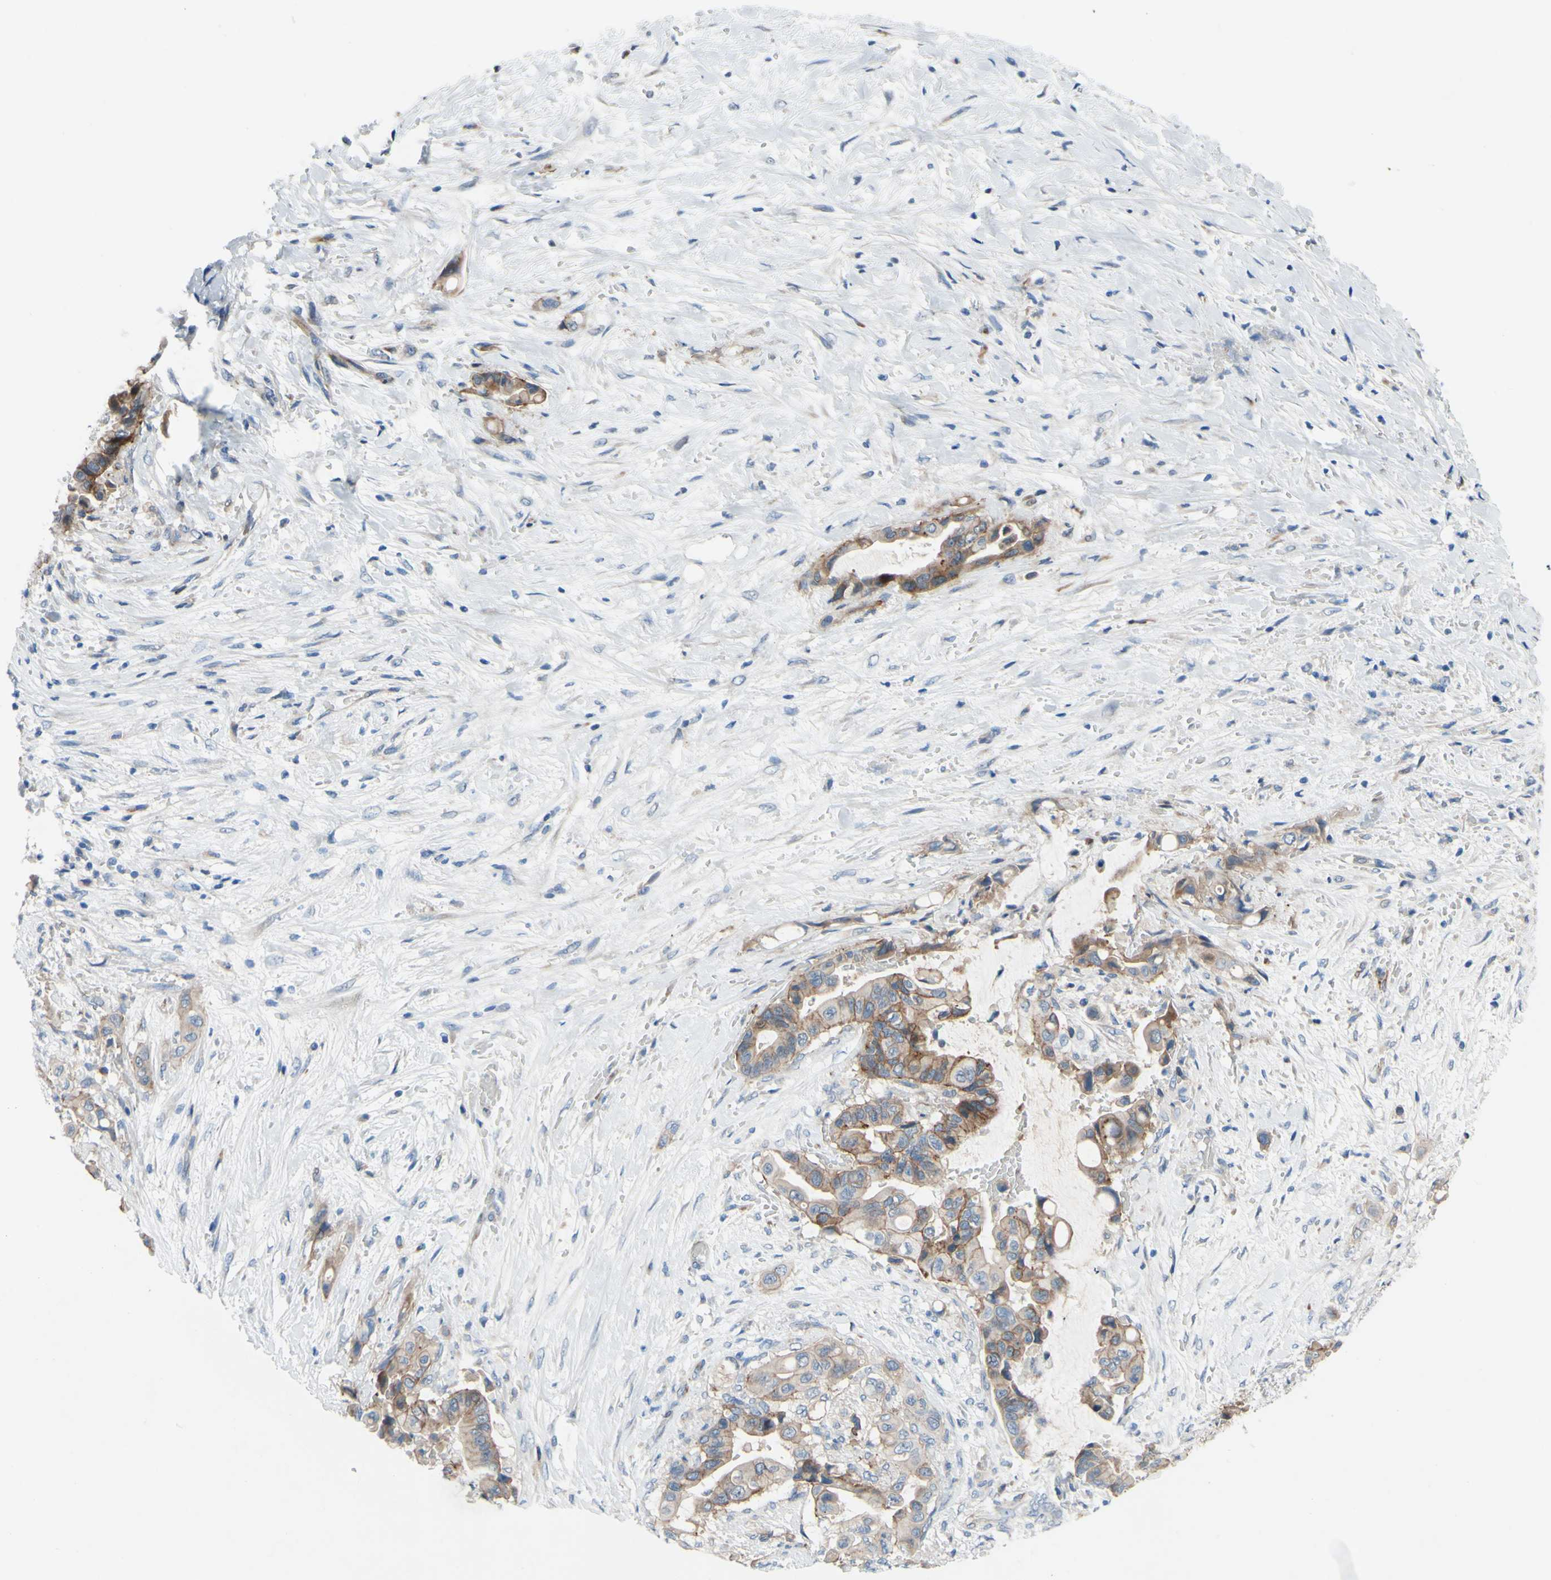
{"staining": {"intensity": "moderate", "quantity": "25%-75%", "location": "cytoplasmic/membranous"}, "tissue": "liver cancer", "cell_type": "Tumor cells", "image_type": "cancer", "snomed": [{"axis": "morphology", "description": "Cholangiocarcinoma"}, {"axis": "topography", "description": "Liver"}], "caption": "Liver cancer (cholangiocarcinoma) stained with DAB immunohistochemistry demonstrates medium levels of moderate cytoplasmic/membranous positivity in about 25%-75% of tumor cells. (DAB (3,3'-diaminobenzidine) = brown stain, brightfield microscopy at high magnification).", "gene": "CDCP1", "patient": {"sex": "female", "age": 61}}